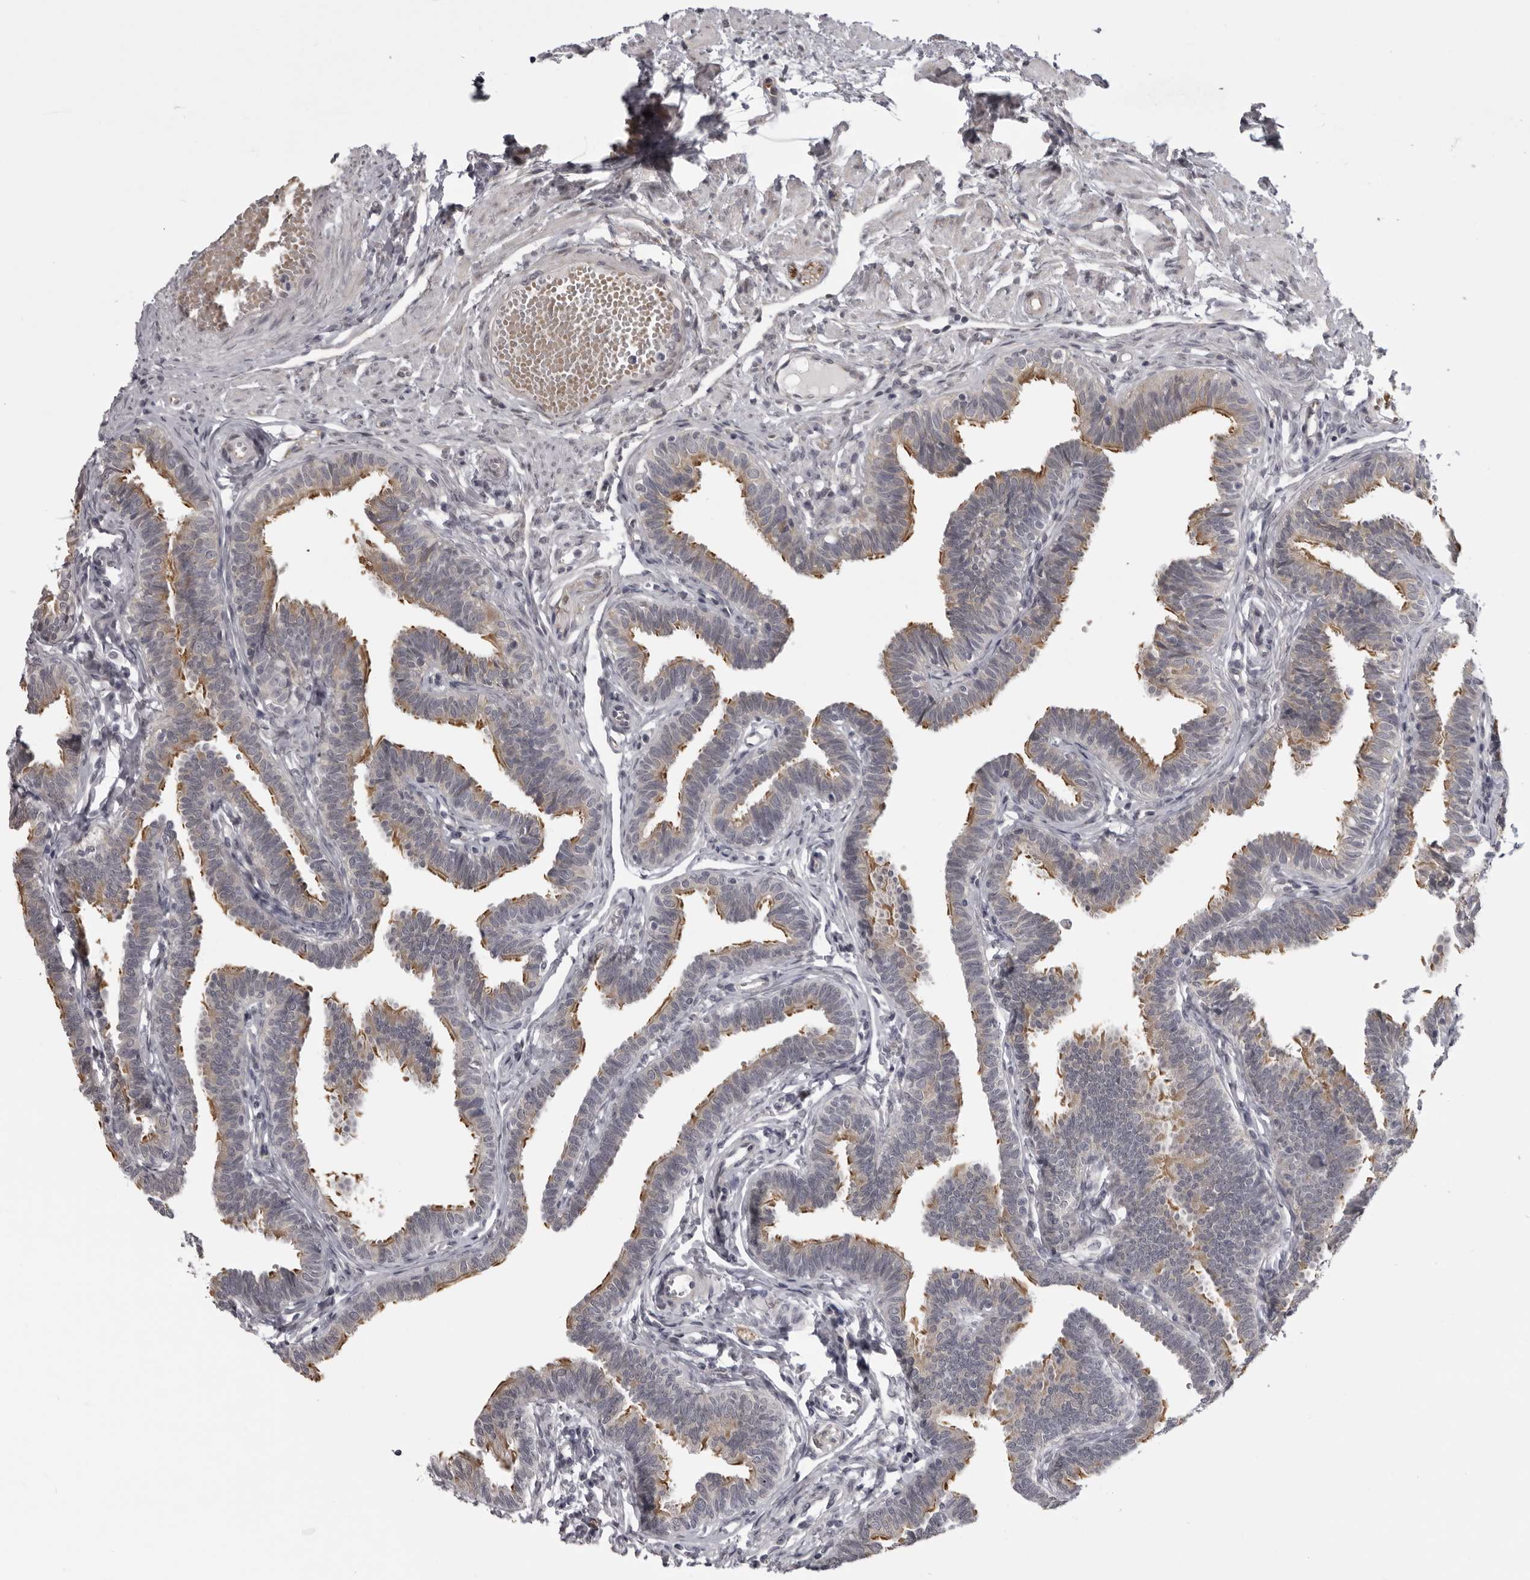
{"staining": {"intensity": "moderate", "quantity": "25%-75%", "location": "cytoplasmic/membranous"}, "tissue": "fallopian tube", "cell_type": "Glandular cells", "image_type": "normal", "snomed": [{"axis": "morphology", "description": "Normal tissue, NOS"}, {"axis": "topography", "description": "Fallopian tube"}, {"axis": "topography", "description": "Ovary"}], "caption": "Immunohistochemistry (IHC) image of benign fallopian tube stained for a protein (brown), which reveals medium levels of moderate cytoplasmic/membranous expression in about 25%-75% of glandular cells.", "gene": "EPHA10", "patient": {"sex": "female", "age": 23}}